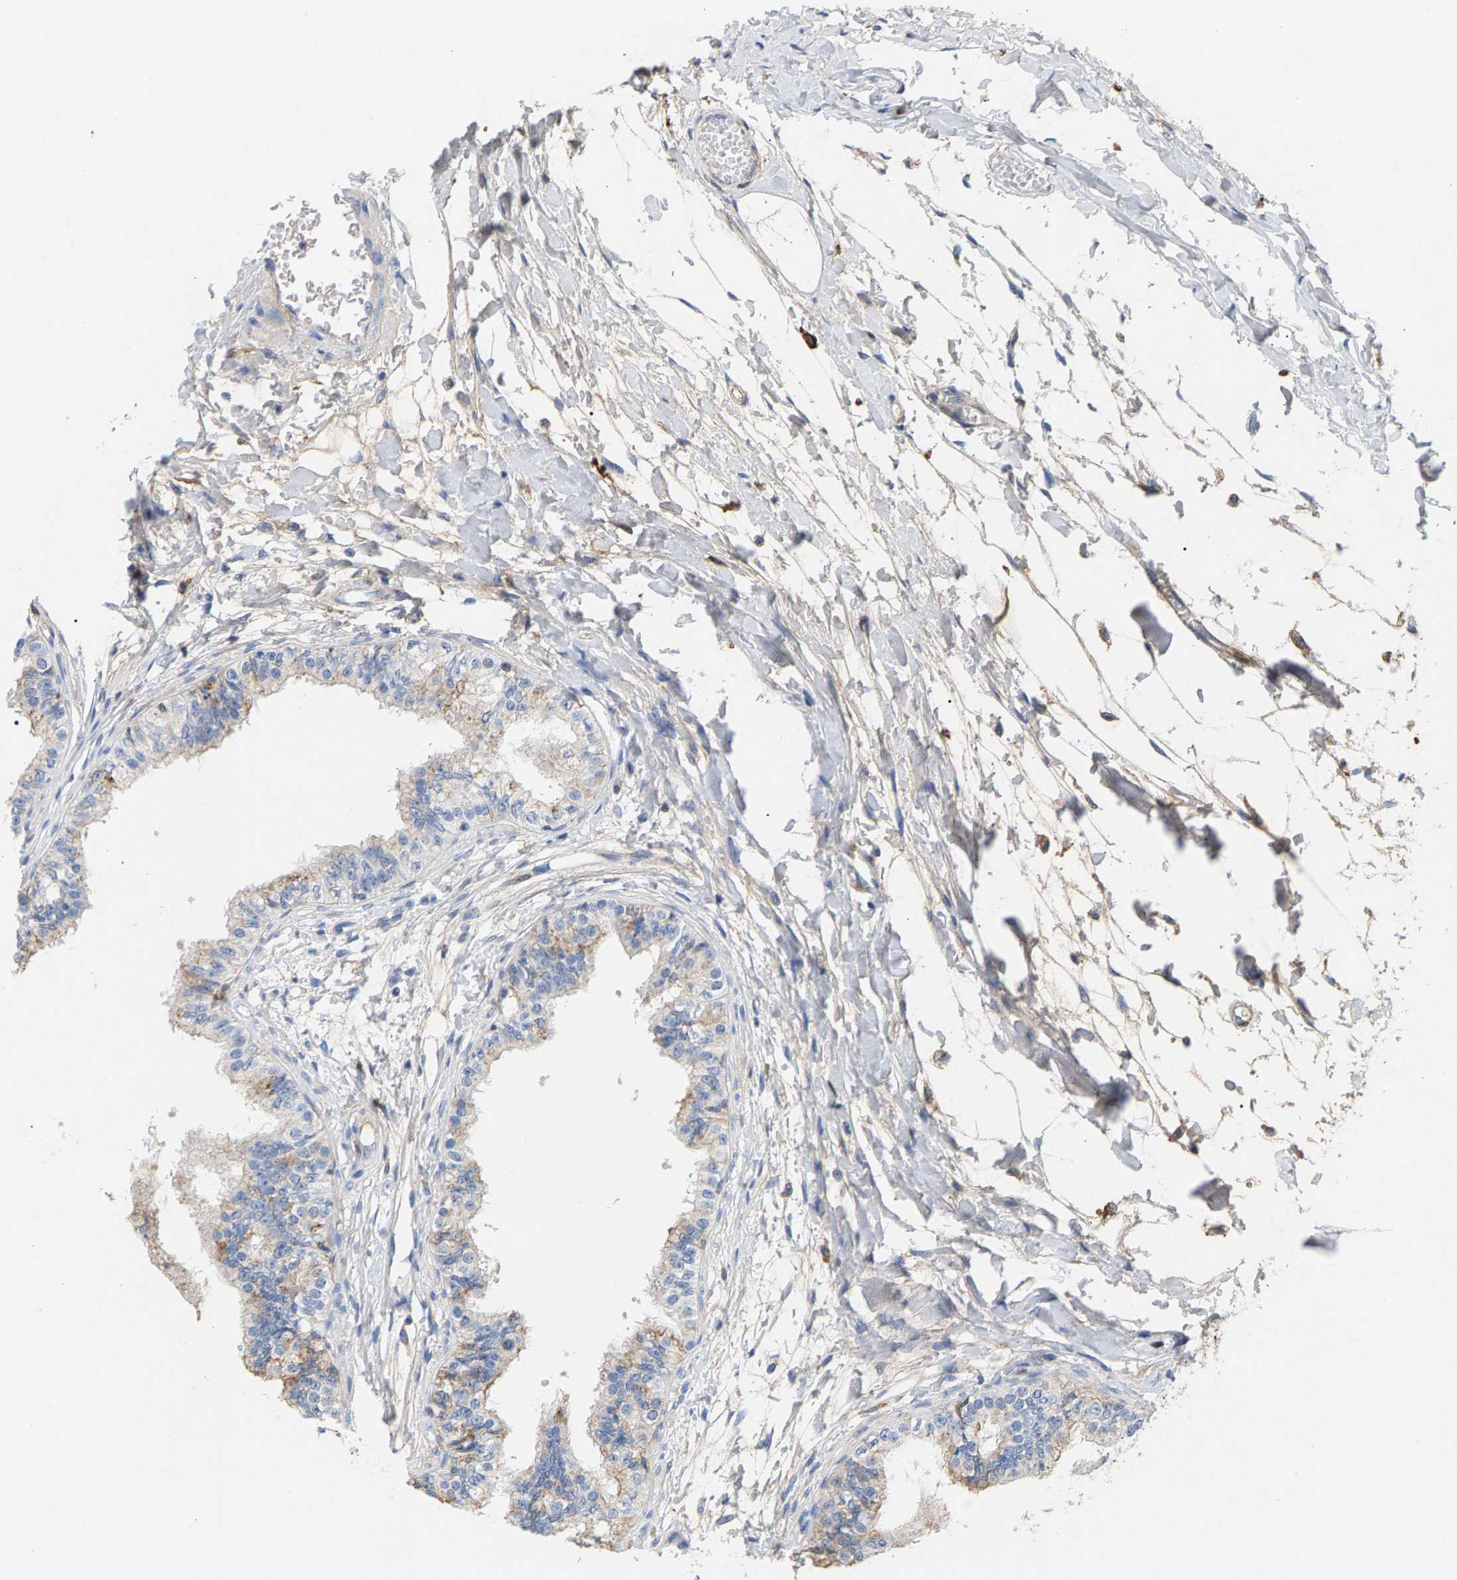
{"staining": {"intensity": "weak", "quantity": "<25%", "location": "cytoplasmic/membranous"}, "tissue": "epididymis", "cell_type": "Glandular cells", "image_type": "normal", "snomed": [{"axis": "morphology", "description": "Normal tissue, NOS"}, {"axis": "morphology", "description": "Adenocarcinoma, metastatic, NOS"}, {"axis": "topography", "description": "Testis"}, {"axis": "topography", "description": "Epididymis"}], "caption": "DAB (3,3'-diaminobenzidine) immunohistochemical staining of benign human epididymis exhibits no significant expression in glandular cells. Nuclei are stained in blue.", "gene": "APOH", "patient": {"sex": "male", "age": 26}}